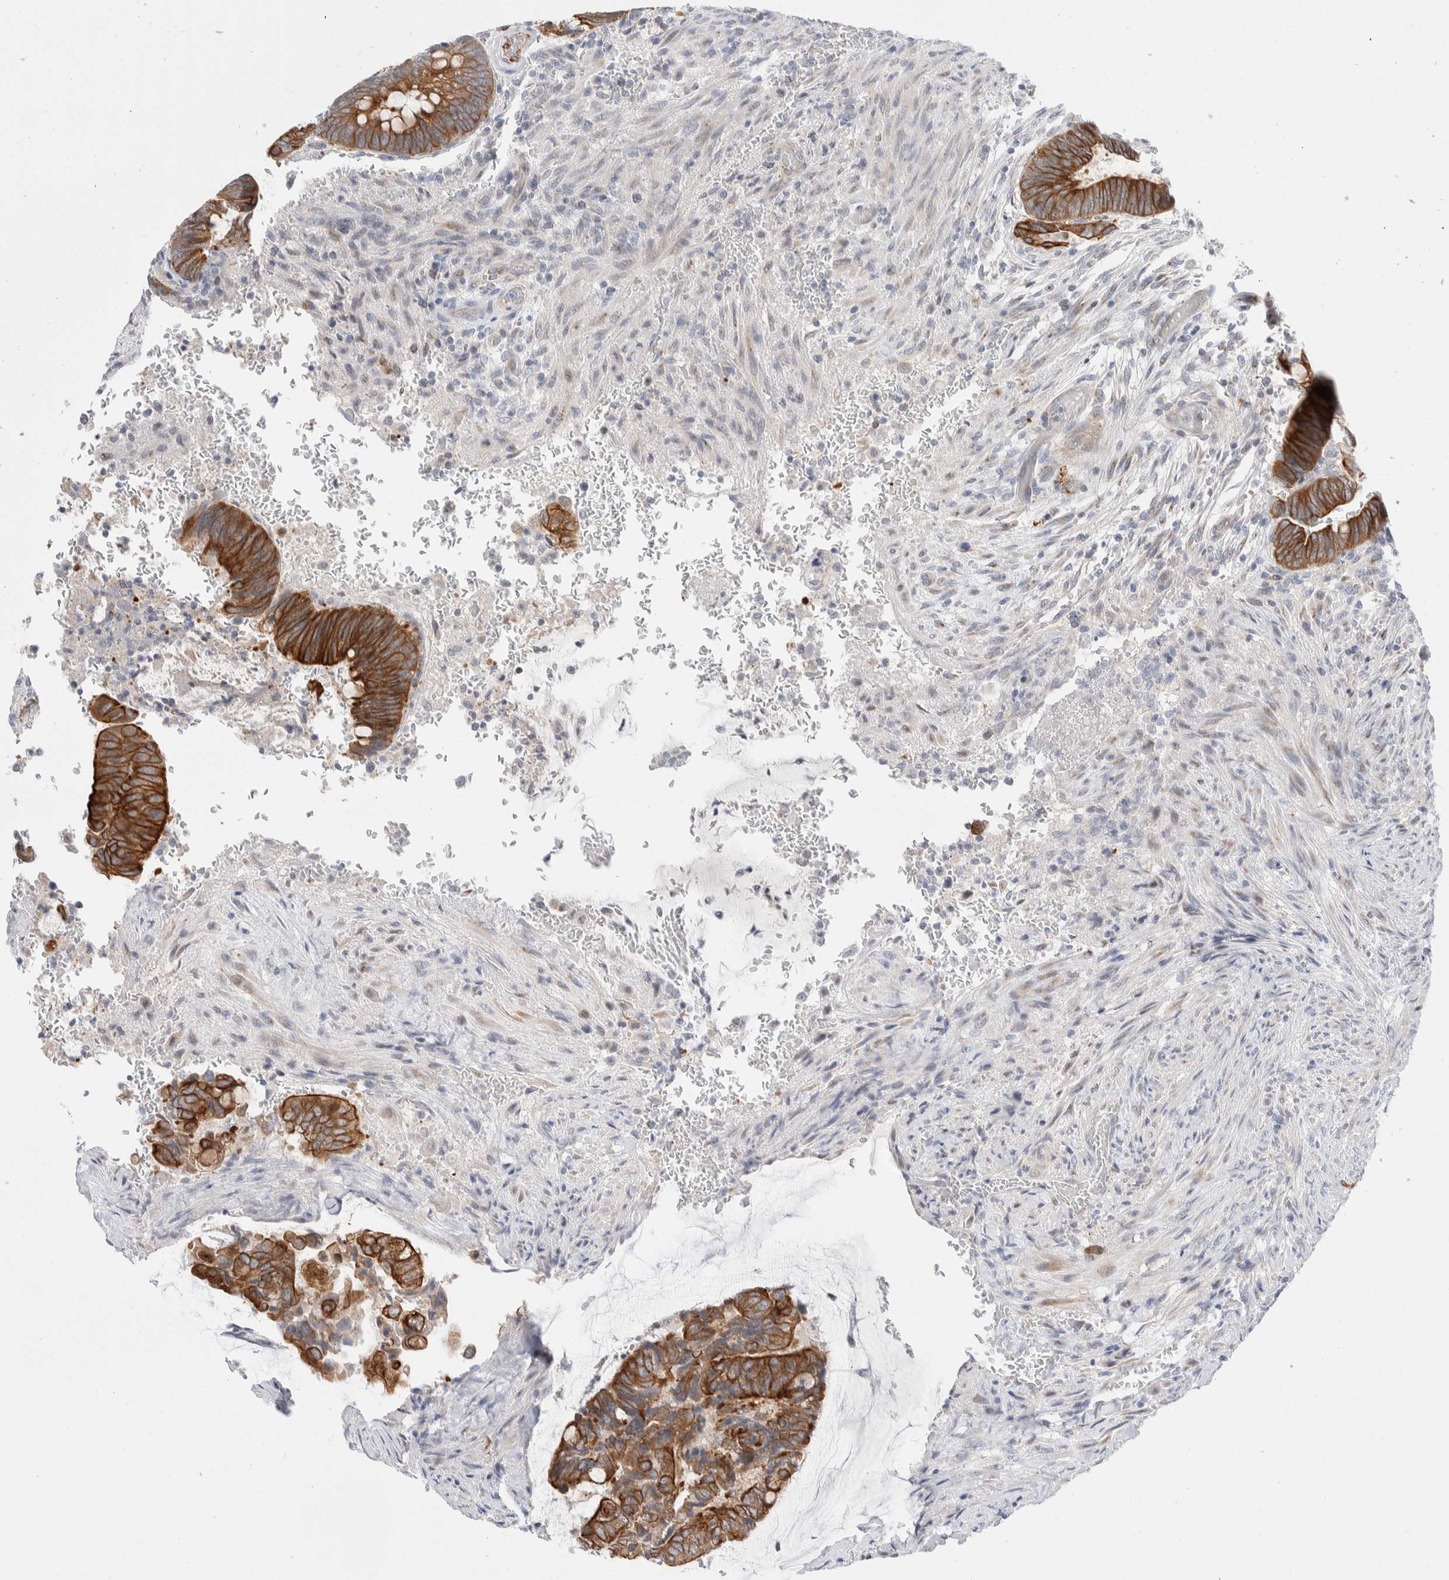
{"staining": {"intensity": "moderate", "quantity": ">75%", "location": "cytoplasmic/membranous"}, "tissue": "colorectal cancer", "cell_type": "Tumor cells", "image_type": "cancer", "snomed": [{"axis": "morphology", "description": "Normal tissue, NOS"}, {"axis": "morphology", "description": "Adenocarcinoma, NOS"}, {"axis": "topography", "description": "Rectum"}], "caption": "Tumor cells reveal medium levels of moderate cytoplasmic/membranous positivity in about >75% of cells in adenocarcinoma (colorectal).", "gene": "C1orf112", "patient": {"sex": "male", "age": 92}}